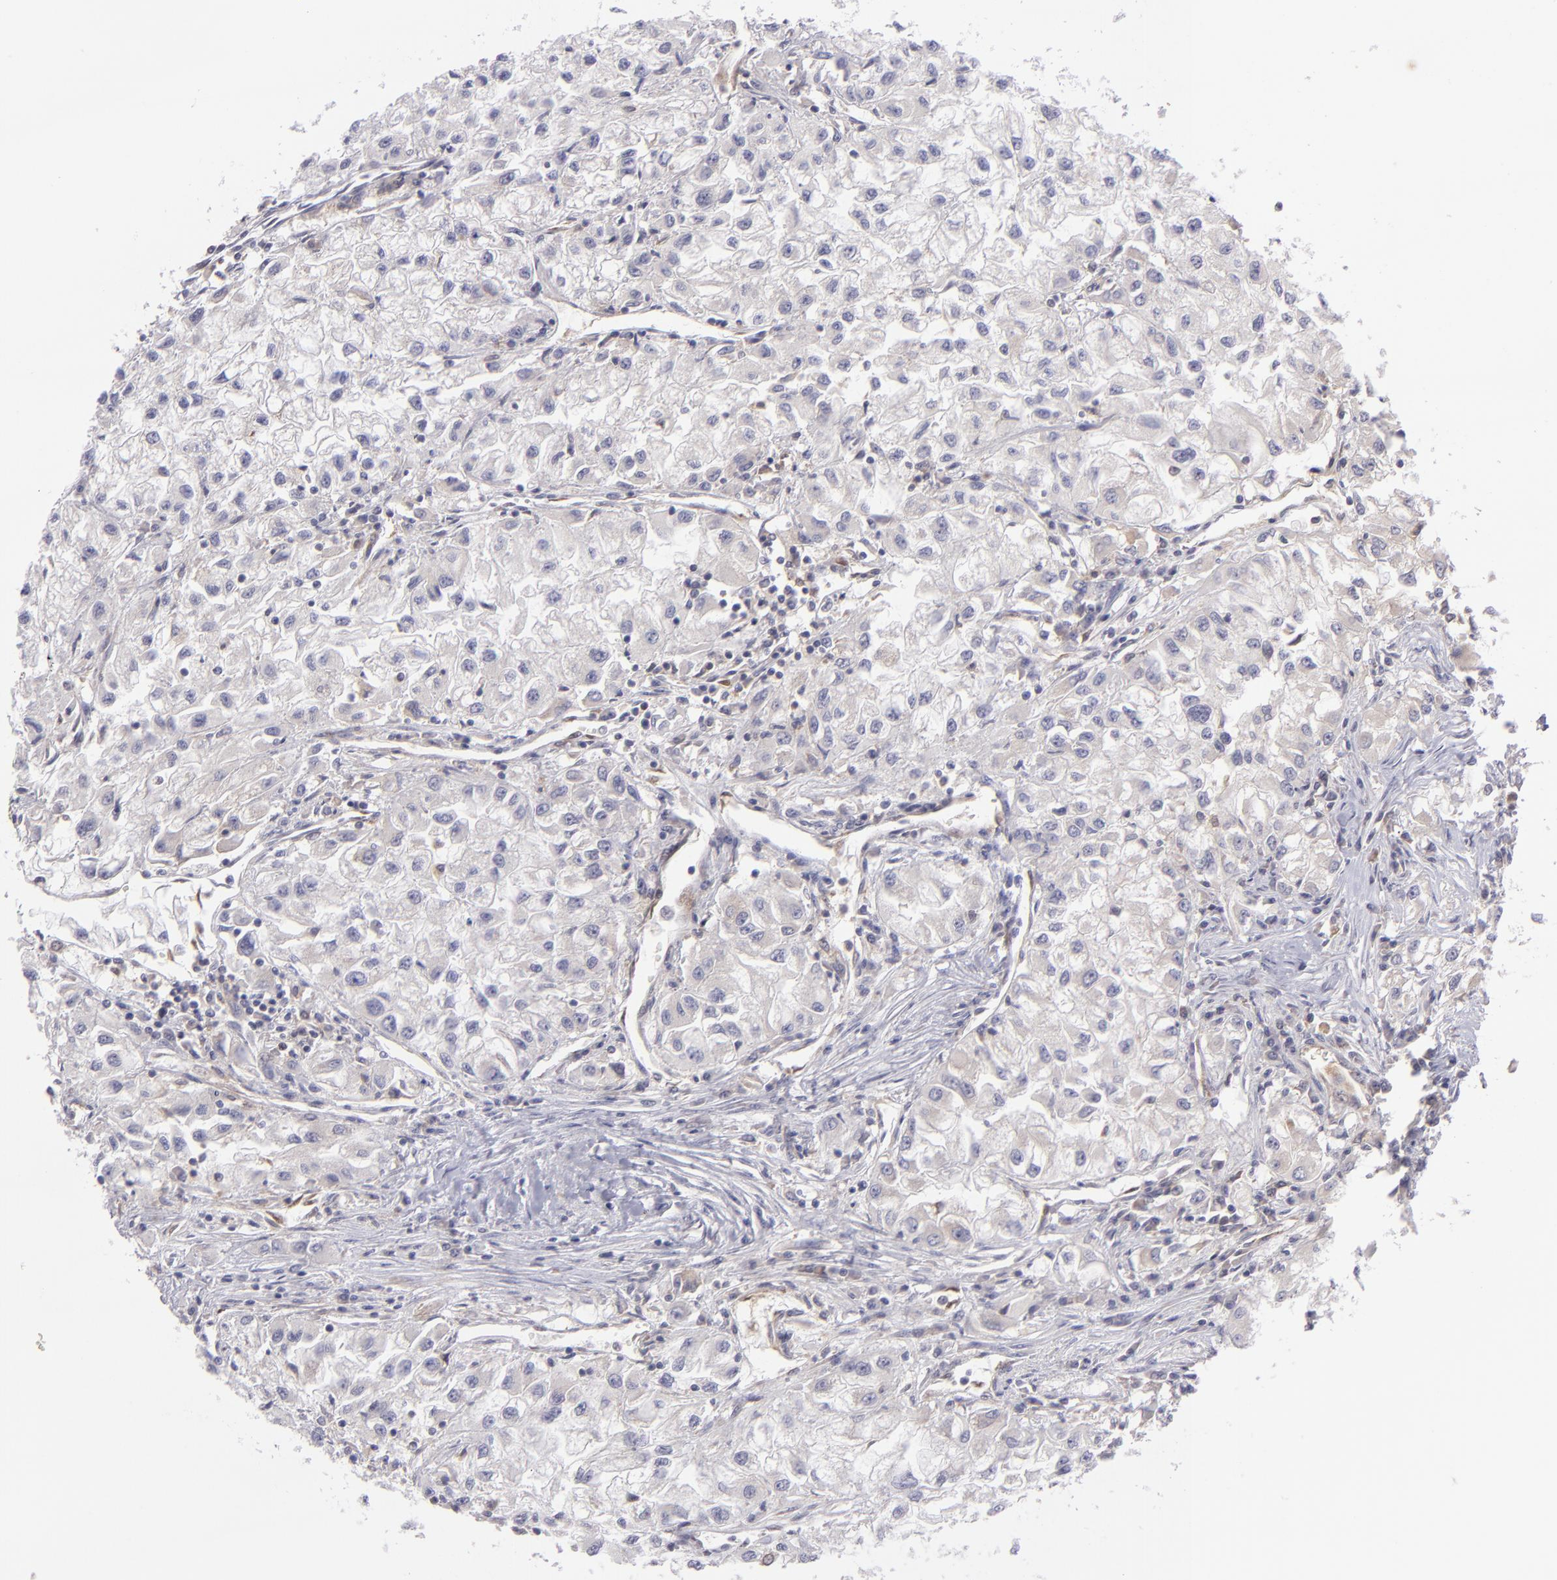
{"staining": {"intensity": "negative", "quantity": "none", "location": "none"}, "tissue": "renal cancer", "cell_type": "Tumor cells", "image_type": "cancer", "snomed": [{"axis": "morphology", "description": "Adenocarcinoma, NOS"}, {"axis": "topography", "description": "Kidney"}], "caption": "DAB (3,3'-diaminobenzidine) immunohistochemical staining of adenocarcinoma (renal) exhibits no significant positivity in tumor cells.", "gene": "PTPN13", "patient": {"sex": "male", "age": 59}}